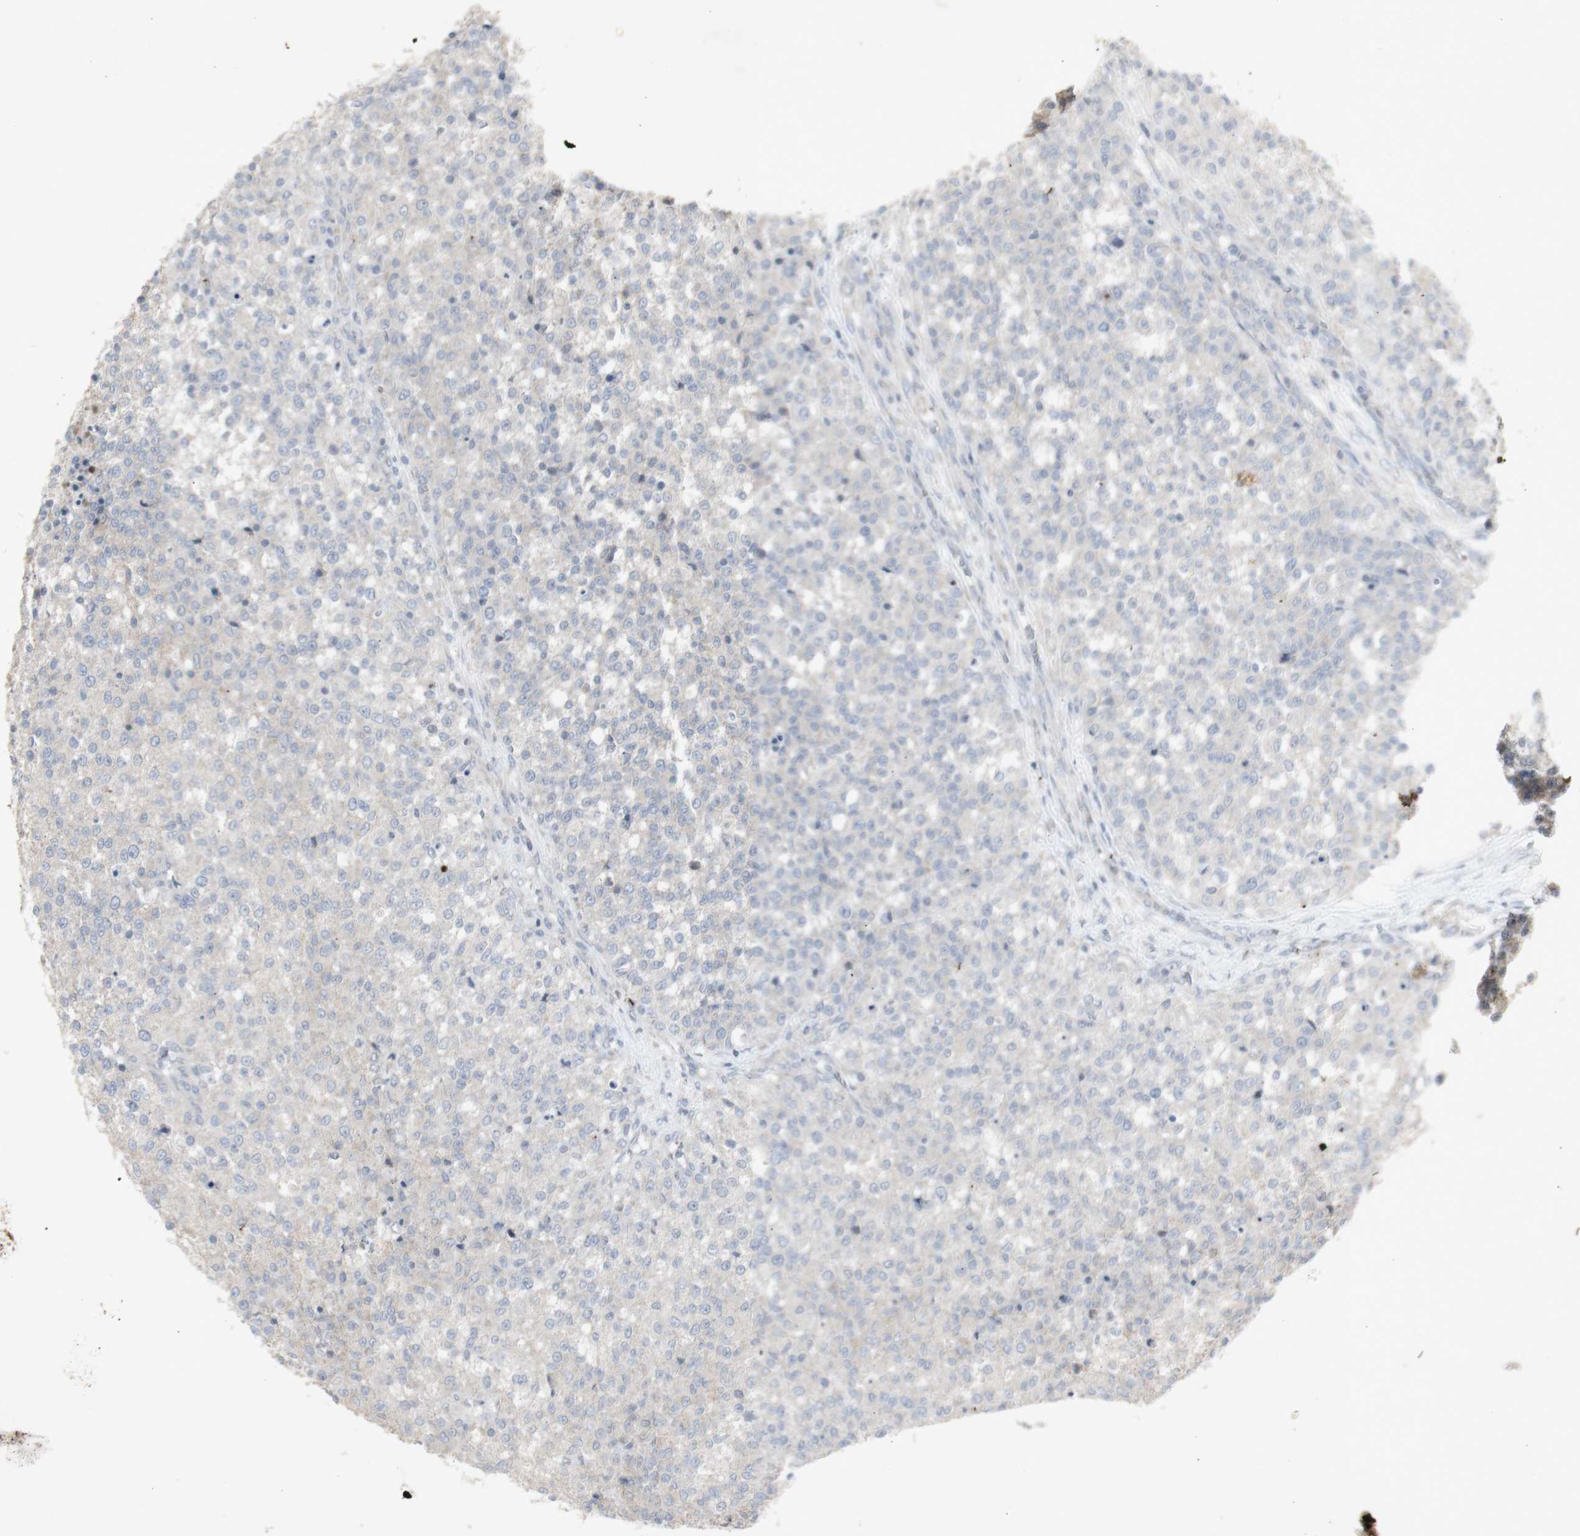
{"staining": {"intensity": "weak", "quantity": ">75%", "location": "cytoplasmic/membranous"}, "tissue": "testis cancer", "cell_type": "Tumor cells", "image_type": "cancer", "snomed": [{"axis": "morphology", "description": "Seminoma, NOS"}, {"axis": "topography", "description": "Testis"}], "caption": "DAB (3,3'-diaminobenzidine) immunohistochemical staining of testis cancer shows weak cytoplasmic/membranous protein expression in about >75% of tumor cells. The staining was performed using DAB to visualize the protein expression in brown, while the nuclei were stained in blue with hematoxylin (Magnification: 20x).", "gene": "INS", "patient": {"sex": "male", "age": 59}}